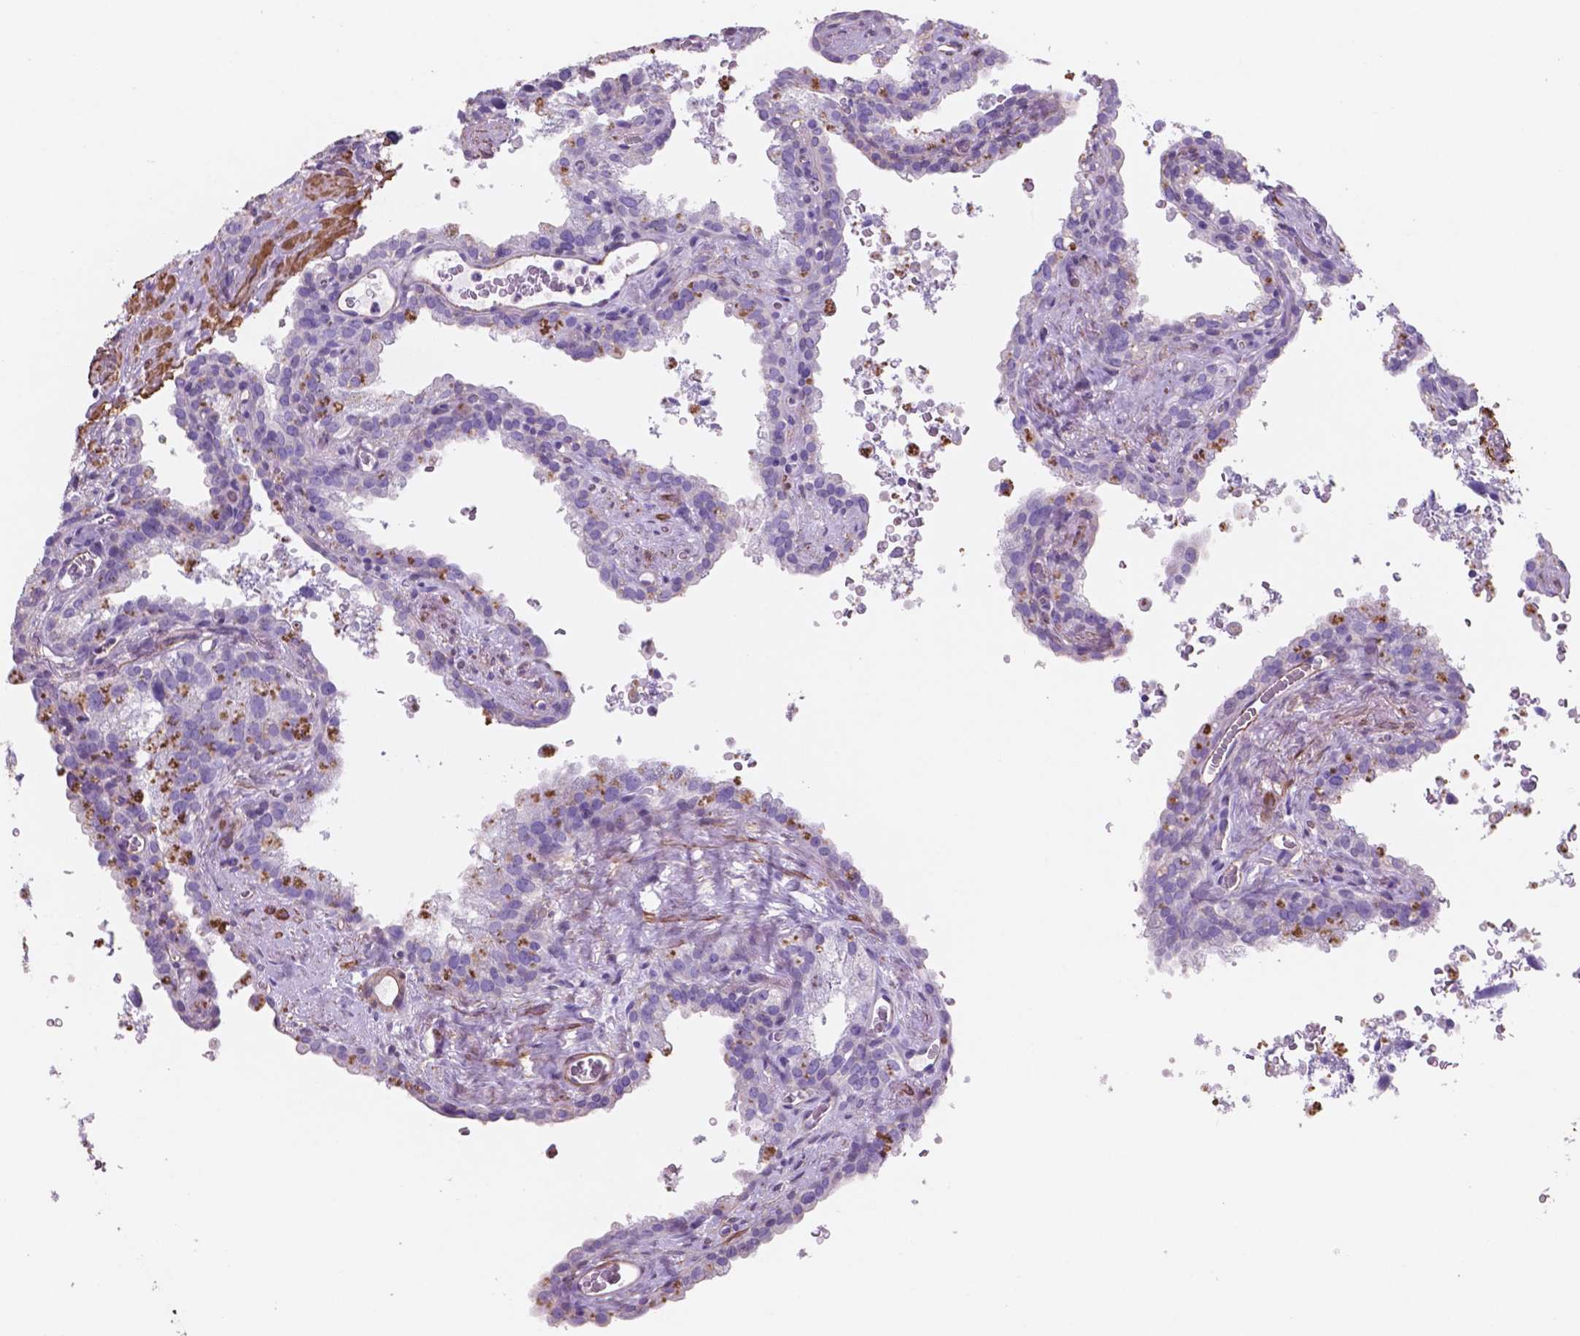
{"staining": {"intensity": "negative", "quantity": "none", "location": "none"}, "tissue": "seminal vesicle", "cell_type": "Glandular cells", "image_type": "normal", "snomed": [{"axis": "morphology", "description": "Normal tissue, NOS"}, {"axis": "topography", "description": "Prostate"}, {"axis": "topography", "description": "Seminal veicle"}], "caption": "Histopathology image shows no significant protein positivity in glandular cells of unremarkable seminal vesicle.", "gene": "TOR2A", "patient": {"sex": "male", "age": 71}}